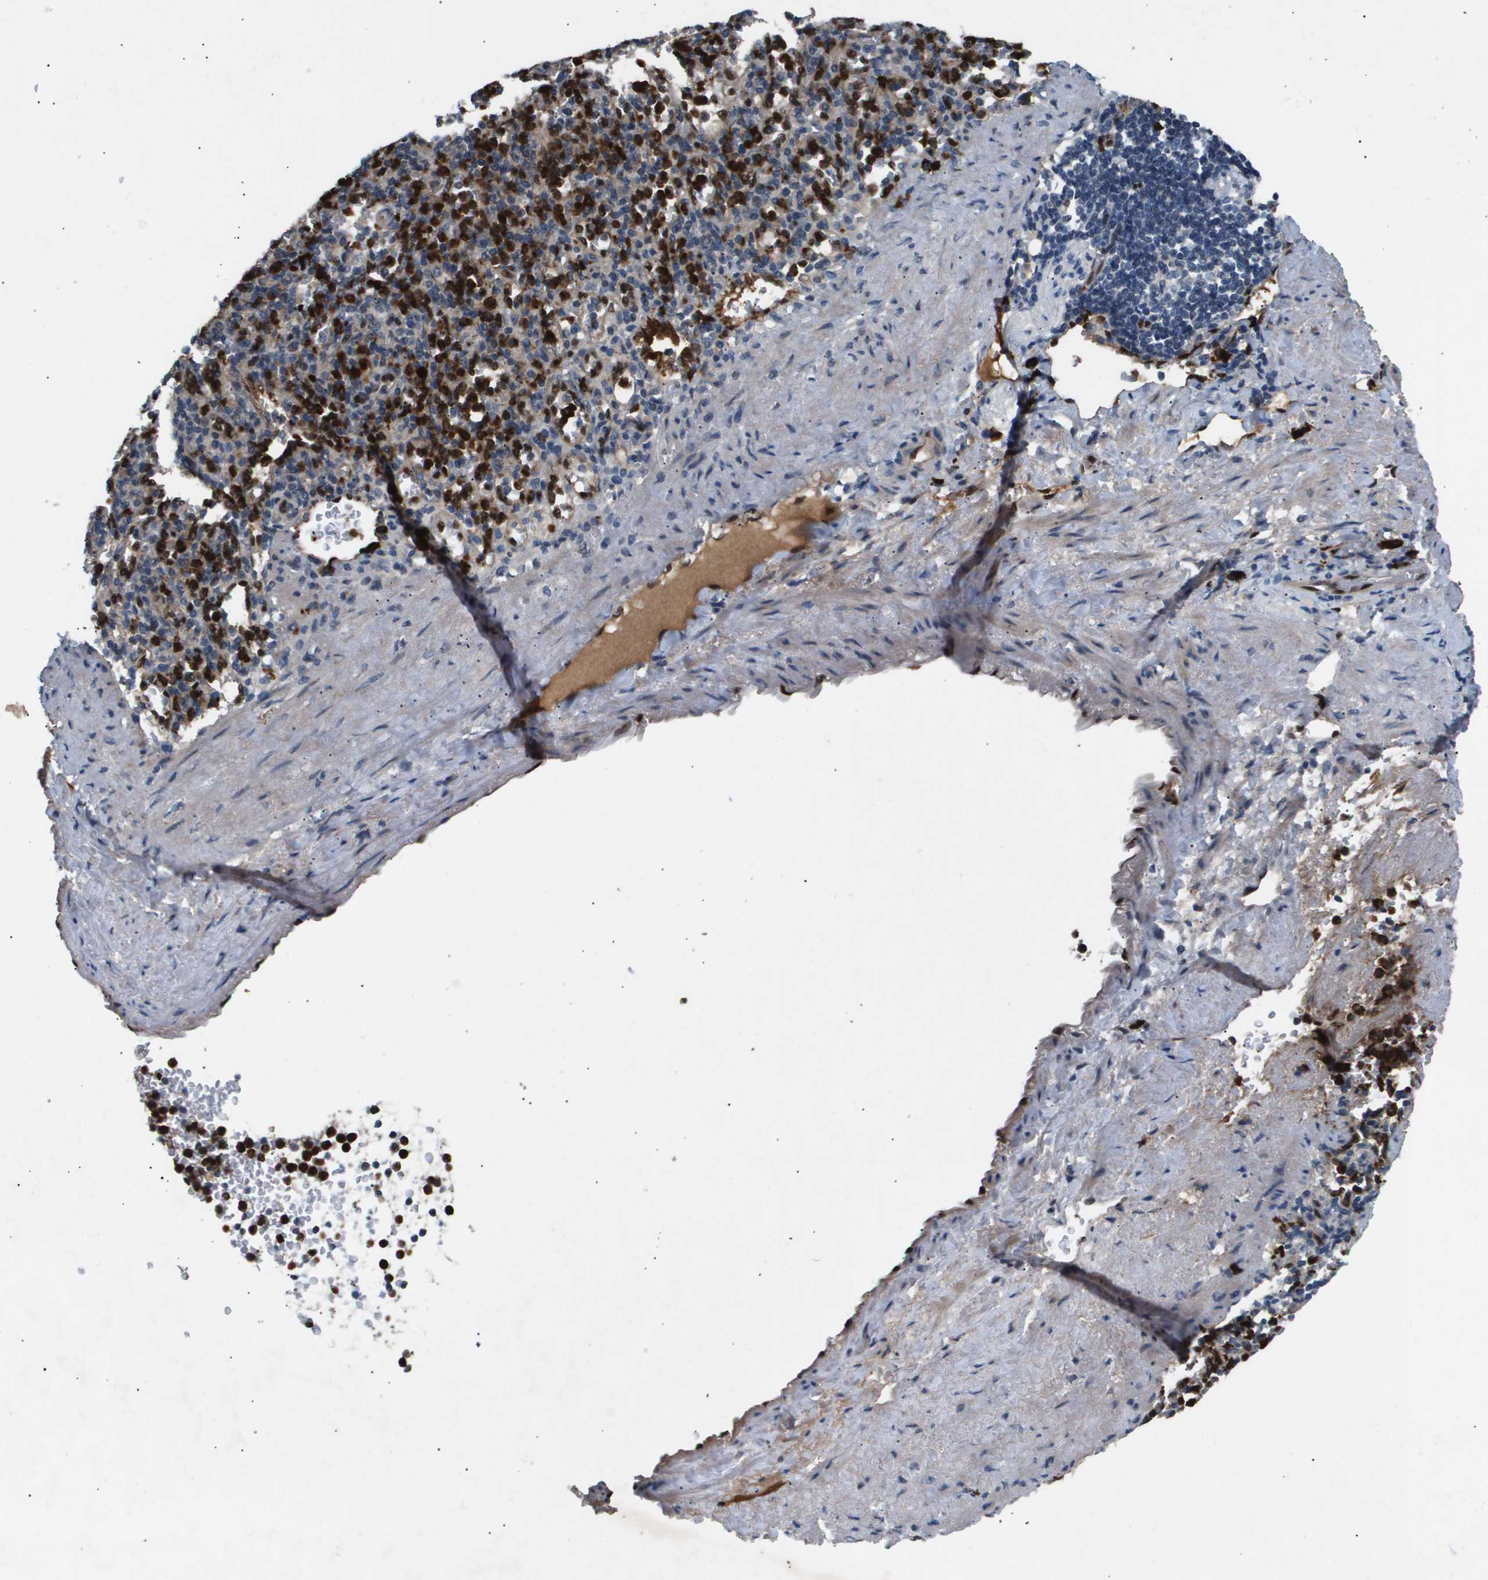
{"staining": {"intensity": "strong", "quantity": ">75%", "location": "cytoplasmic/membranous,nuclear"}, "tissue": "spleen", "cell_type": "Cells in red pulp", "image_type": "normal", "snomed": [{"axis": "morphology", "description": "Normal tissue, NOS"}, {"axis": "topography", "description": "Spleen"}], "caption": "Immunohistochemical staining of normal human spleen exhibits strong cytoplasmic/membranous,nuclear protein expression in approximately >75% of cells in red pulp. (DAB IHC with brightfield microscopy, high magnification).", "gene": "ERG", "patient": {"sex": "female", "age": 74}}